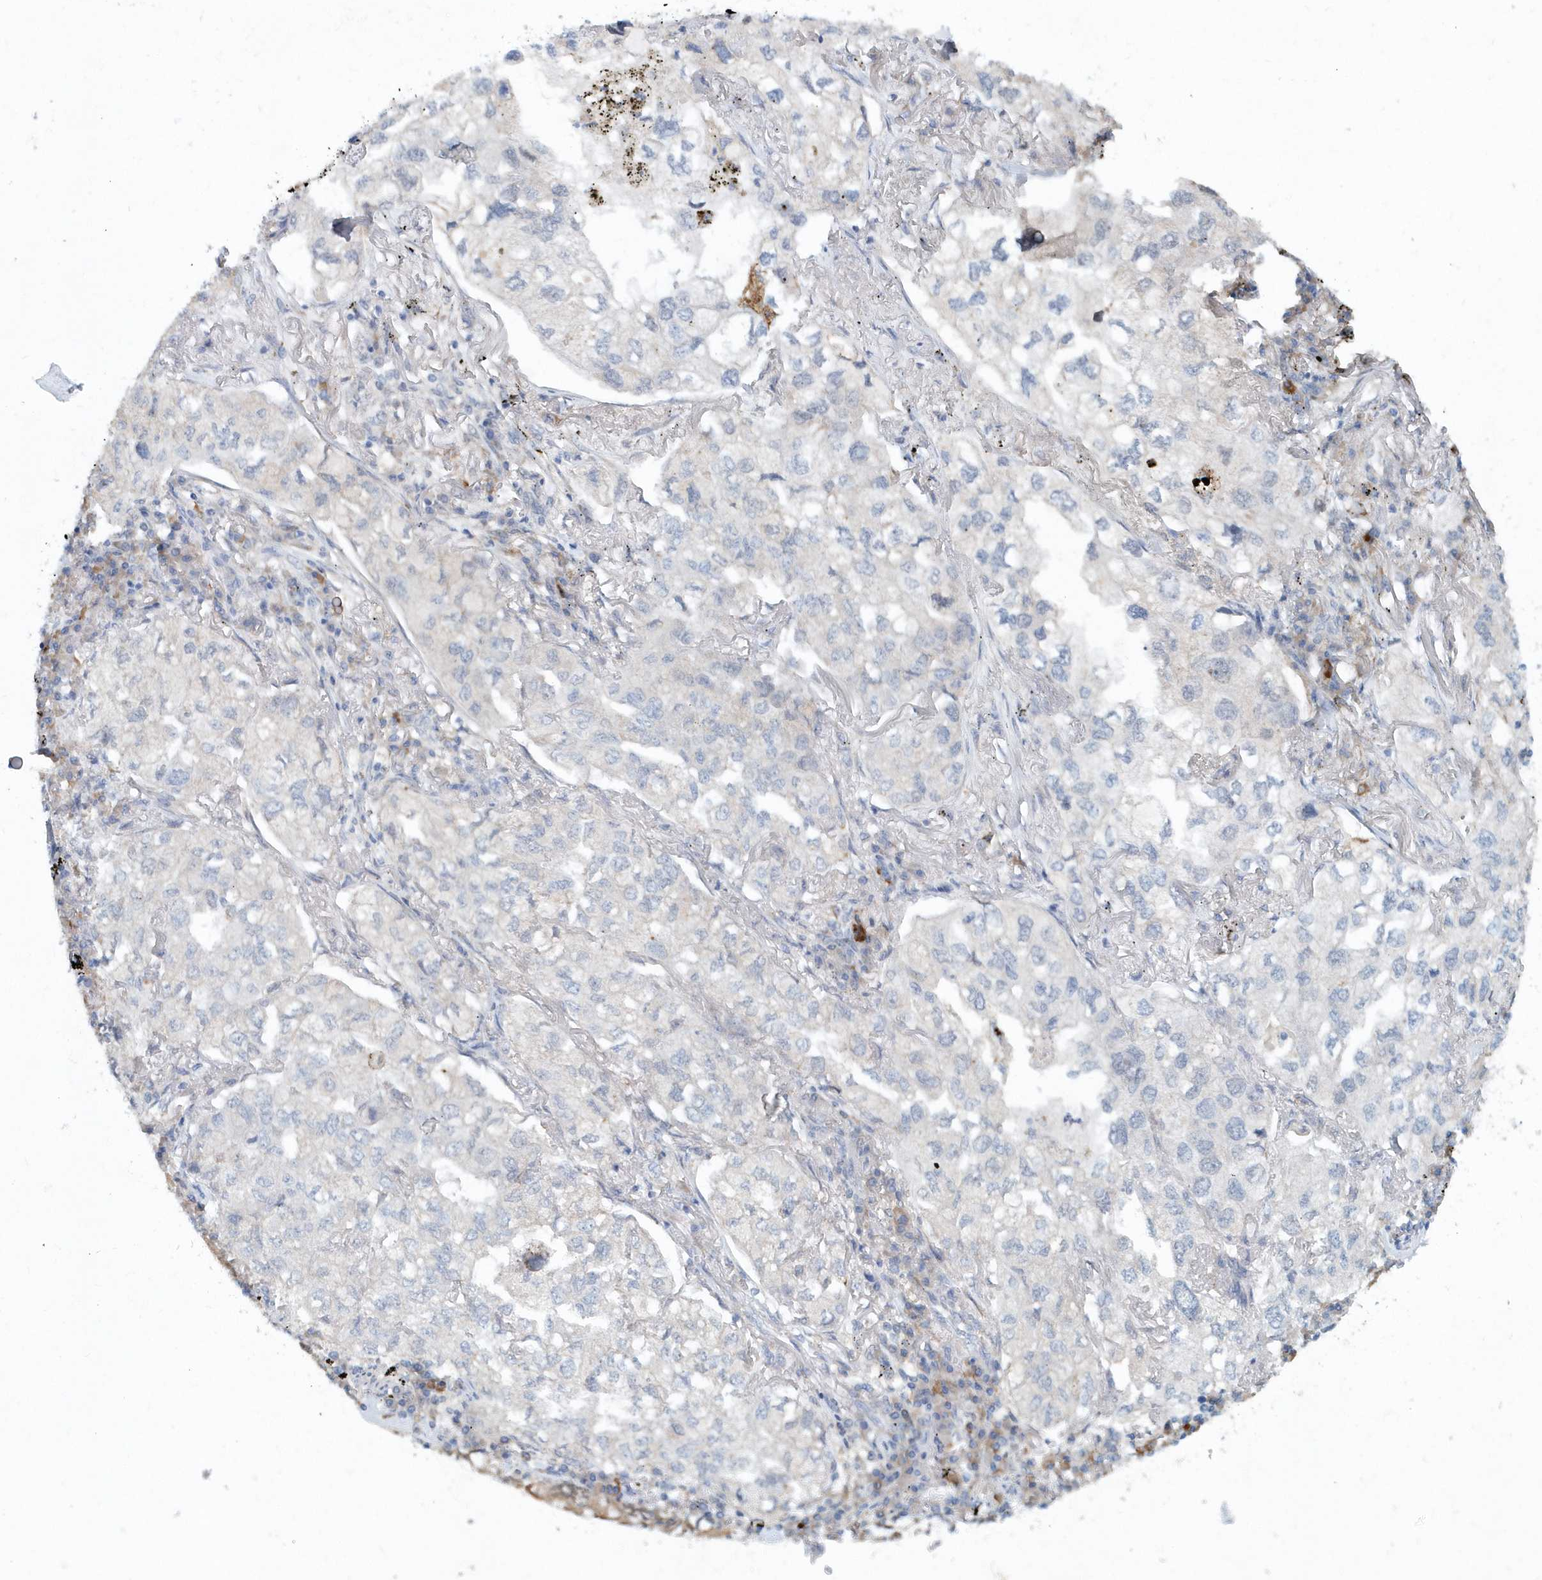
{"staining": {"intensity": "weak", "quantity": "<25%", "location": "cytoplasmic/membranous"}, "tissue": "lung cancer", "cell_type": "Tumor cells", "image_type": "cancer", "snomed": [{"axis": "morphology", "description": "Adenocarcinoma, NOS"}, {"axis": "topography", "description": "Lung"}], "caption": "This is a photomicrograph of IHC staining of lung adenocarcinoma, which shows no expression in tumor cells.", "gene": "PFN2", "patient": {"sex": "male", "age": 65}}